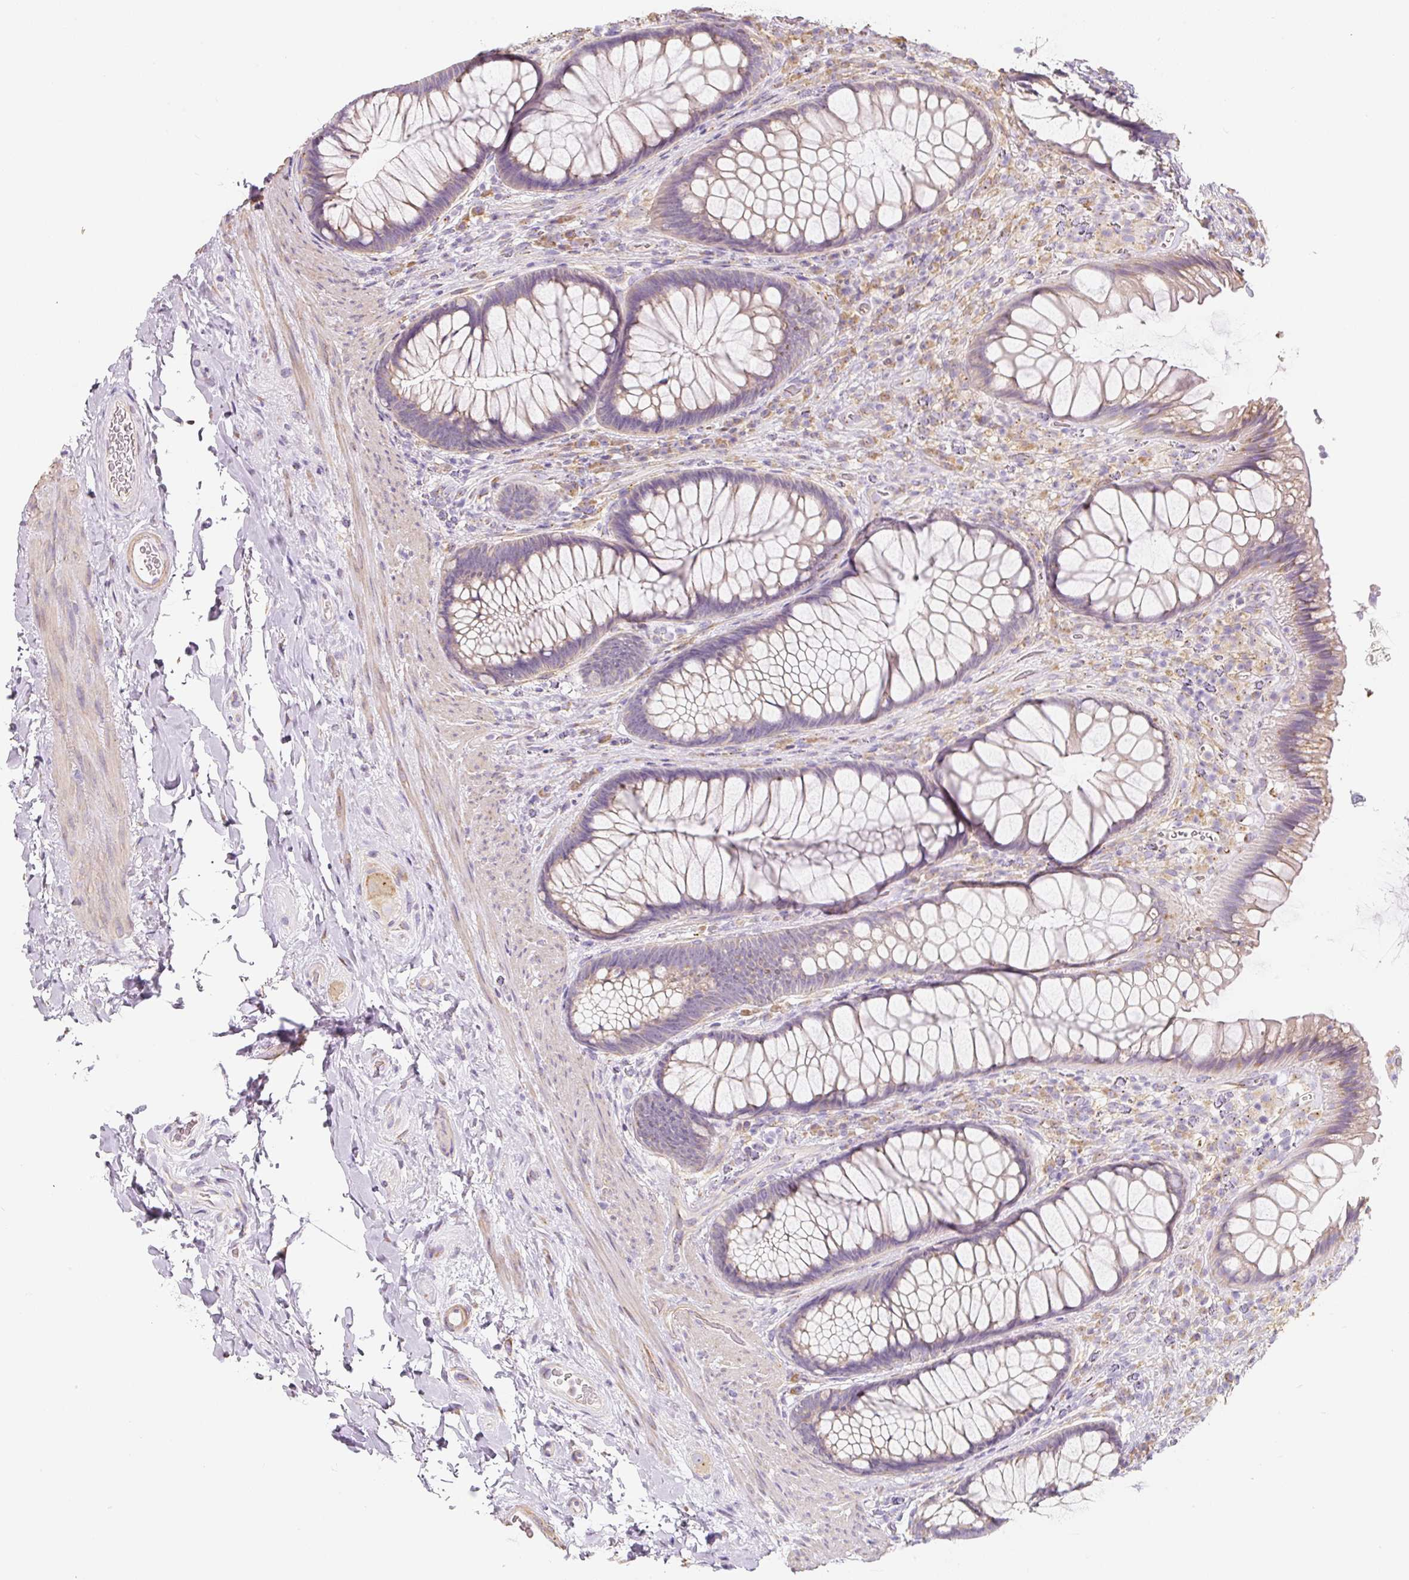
{"staining": {"intensity": "weak", "quantity": ">75%", "location": "cytoplasmic/membranous"}, "tissue": "rectum", "cell_type": "Glandular cells", "image_type": "normal", "snomed": [{"axis": "morphology", "description": "Normal tissue, NOS"}, {"axis": "topography", "description": "Rectum"}], "caption": "High-magnification brightfield microscopy of unremarkable rectum stained with DAB (brown) and counterstained with hematoxylin (blue). glandular cells exhibit weak cytoplasmic/membranous staining is seen in about>75% of cells. The staining is performed using DAB (3,3'-diaminobenzidine) brown chromogen to label protein expression. The nuclei are counter-stained blue using hematoxylin.", "gene": "PWWP3B", "patient": {"sex": "male", "age": 53}}